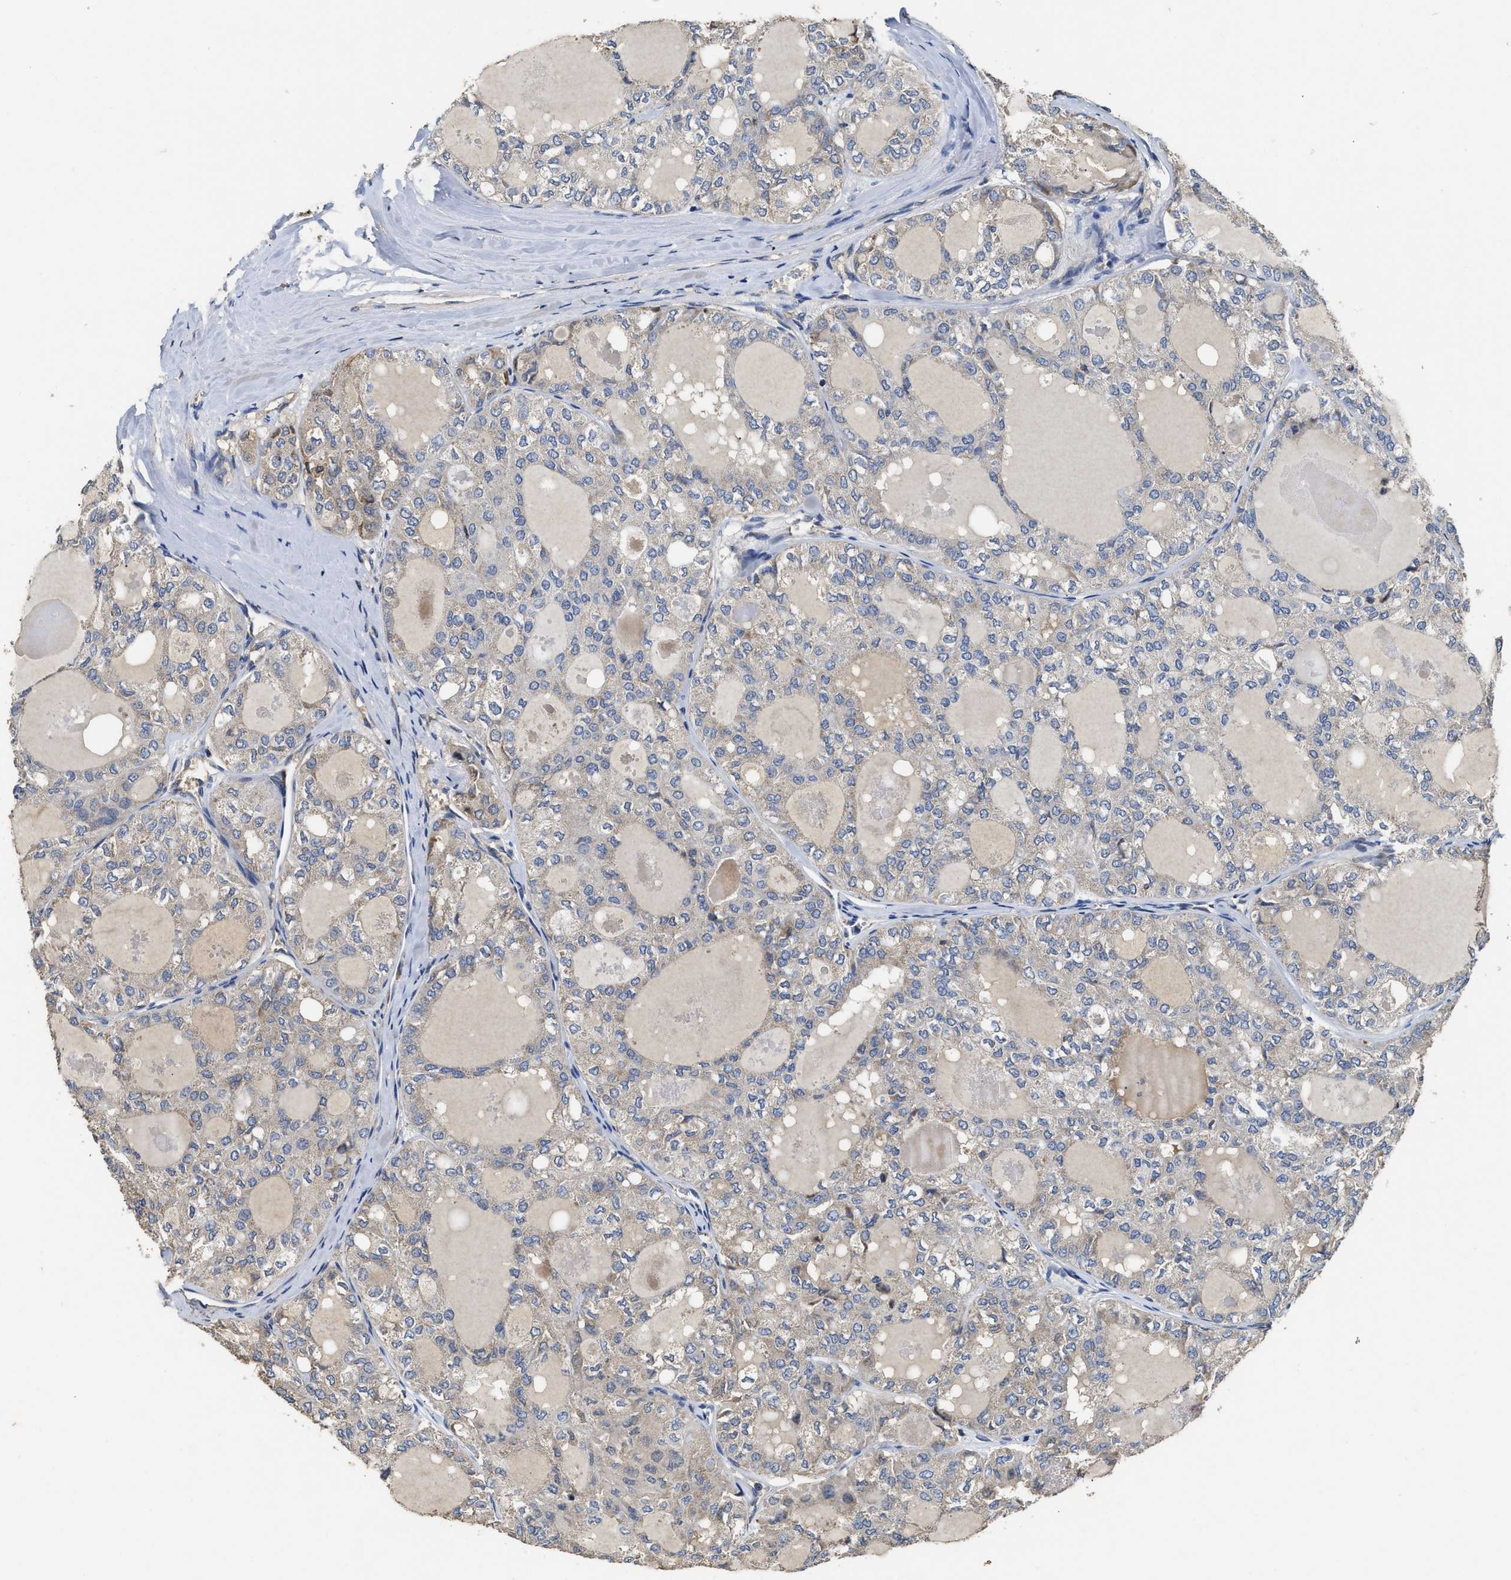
{"staining": {"intensity": "negative", "quantity": "none", "location": "none"}, "tissue": "thyroid cancer", "cell_type": "Tumor cells", "image_type": "cancer", "snomed": [{"axis": "morphology", "description": "Follicular adenoma carcinoma, NOS"}, {"axis": "topography", "description": "Thyroid gland"}], "caption": "Tumor cells show no significant protein expression in thyroid cancer (follicular adenoma carcinoma).", "gene": "C3", "patient": {"sex": "male", "age": 75}}